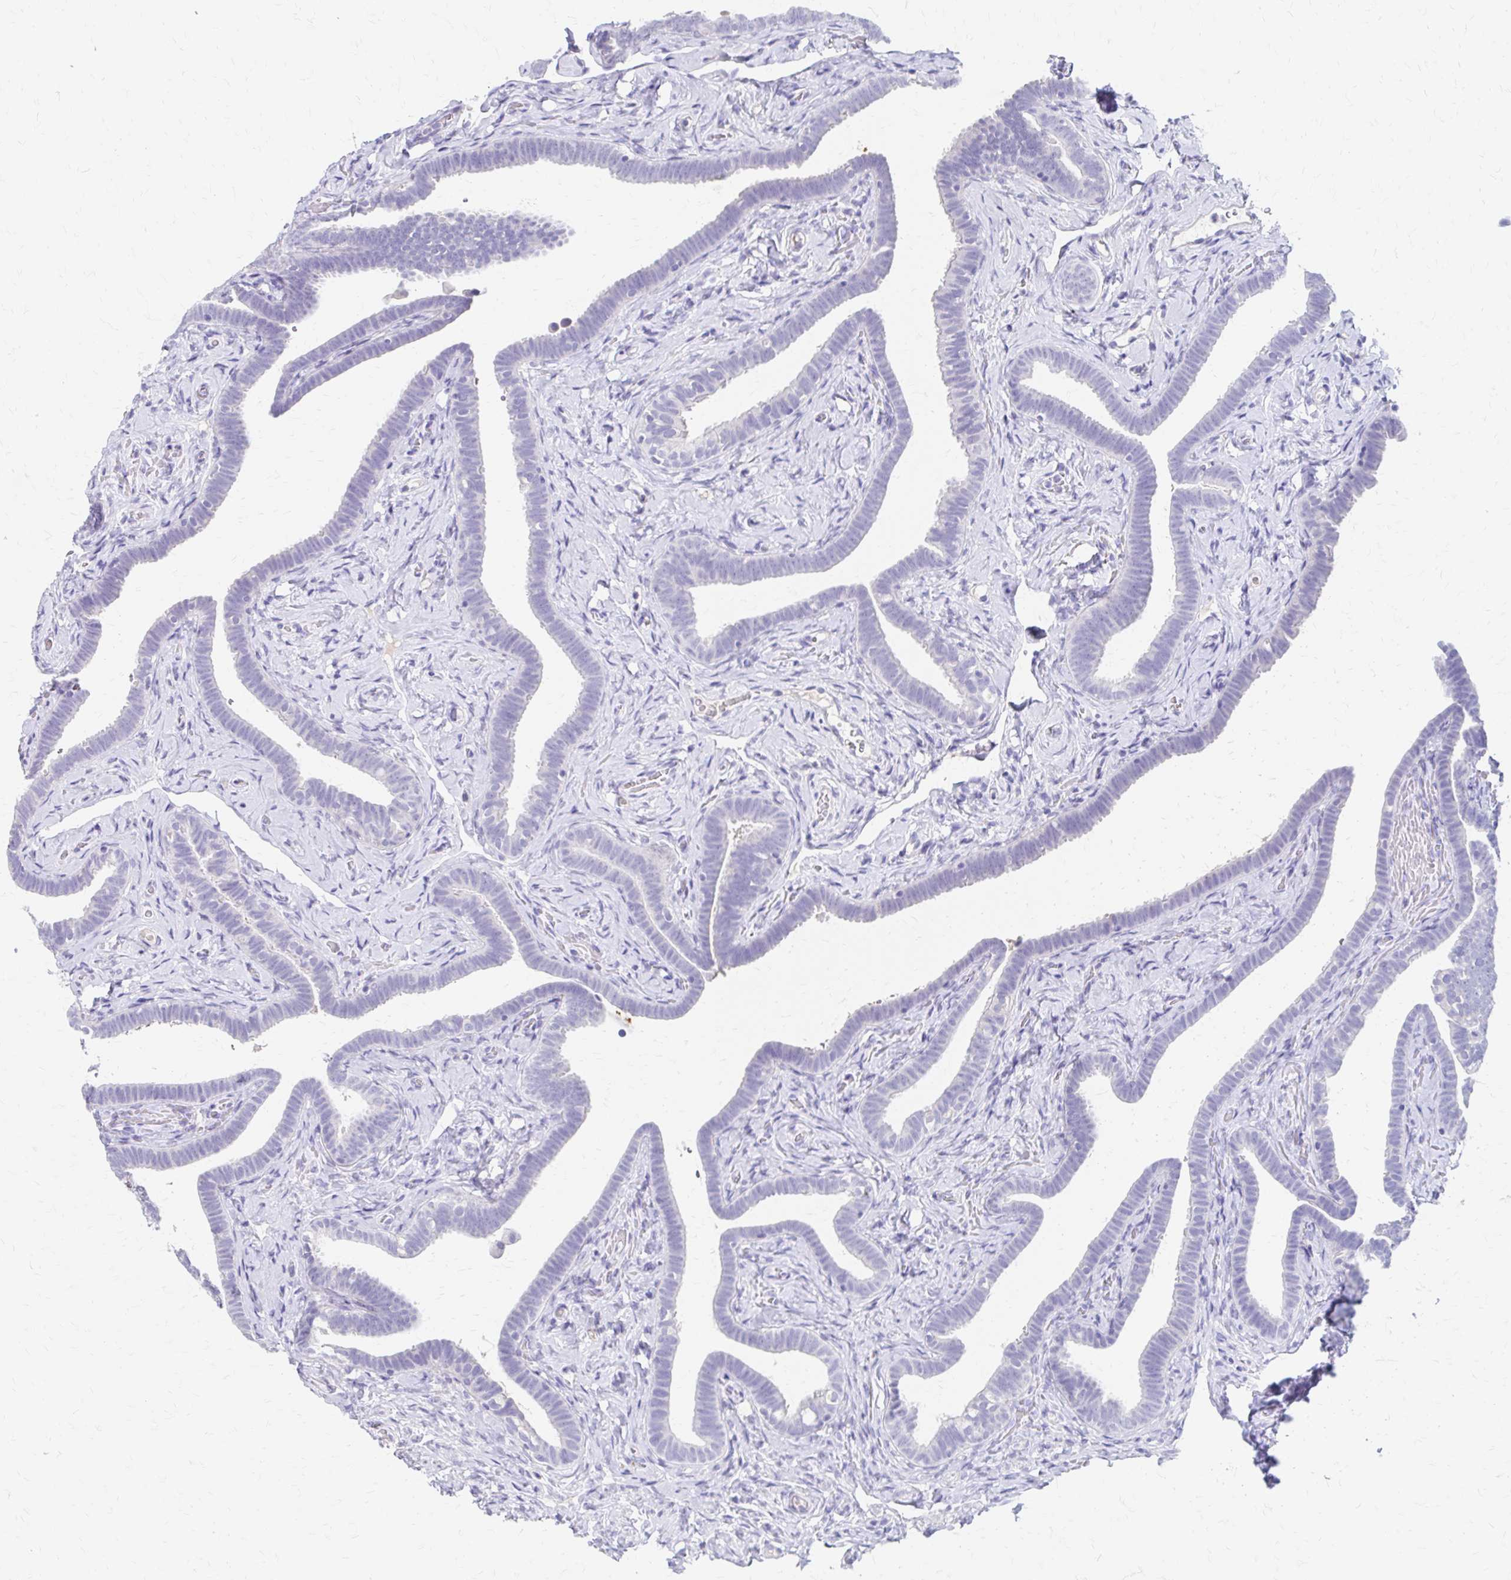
{"staining": {"intensity": "negative", "quantity": "none", "location": "none"}, "tissue": "fallopian tube", "cell_type": "Glandular cells", "image_type": "normal", "snomed": [{"axis": "morphology", "description": "Normal tissue, NOS"}, {"axis": "topography", "description": "Fallopian tube"}], "caption": "A micrograph of human fallopian tube is negative for staining in glandular cells. (Immunohistochemistry (ihc), brightfield microscopy, high magnification).", "gene": "AZGP1", "patient": {"sex": "female", "age": 69}}